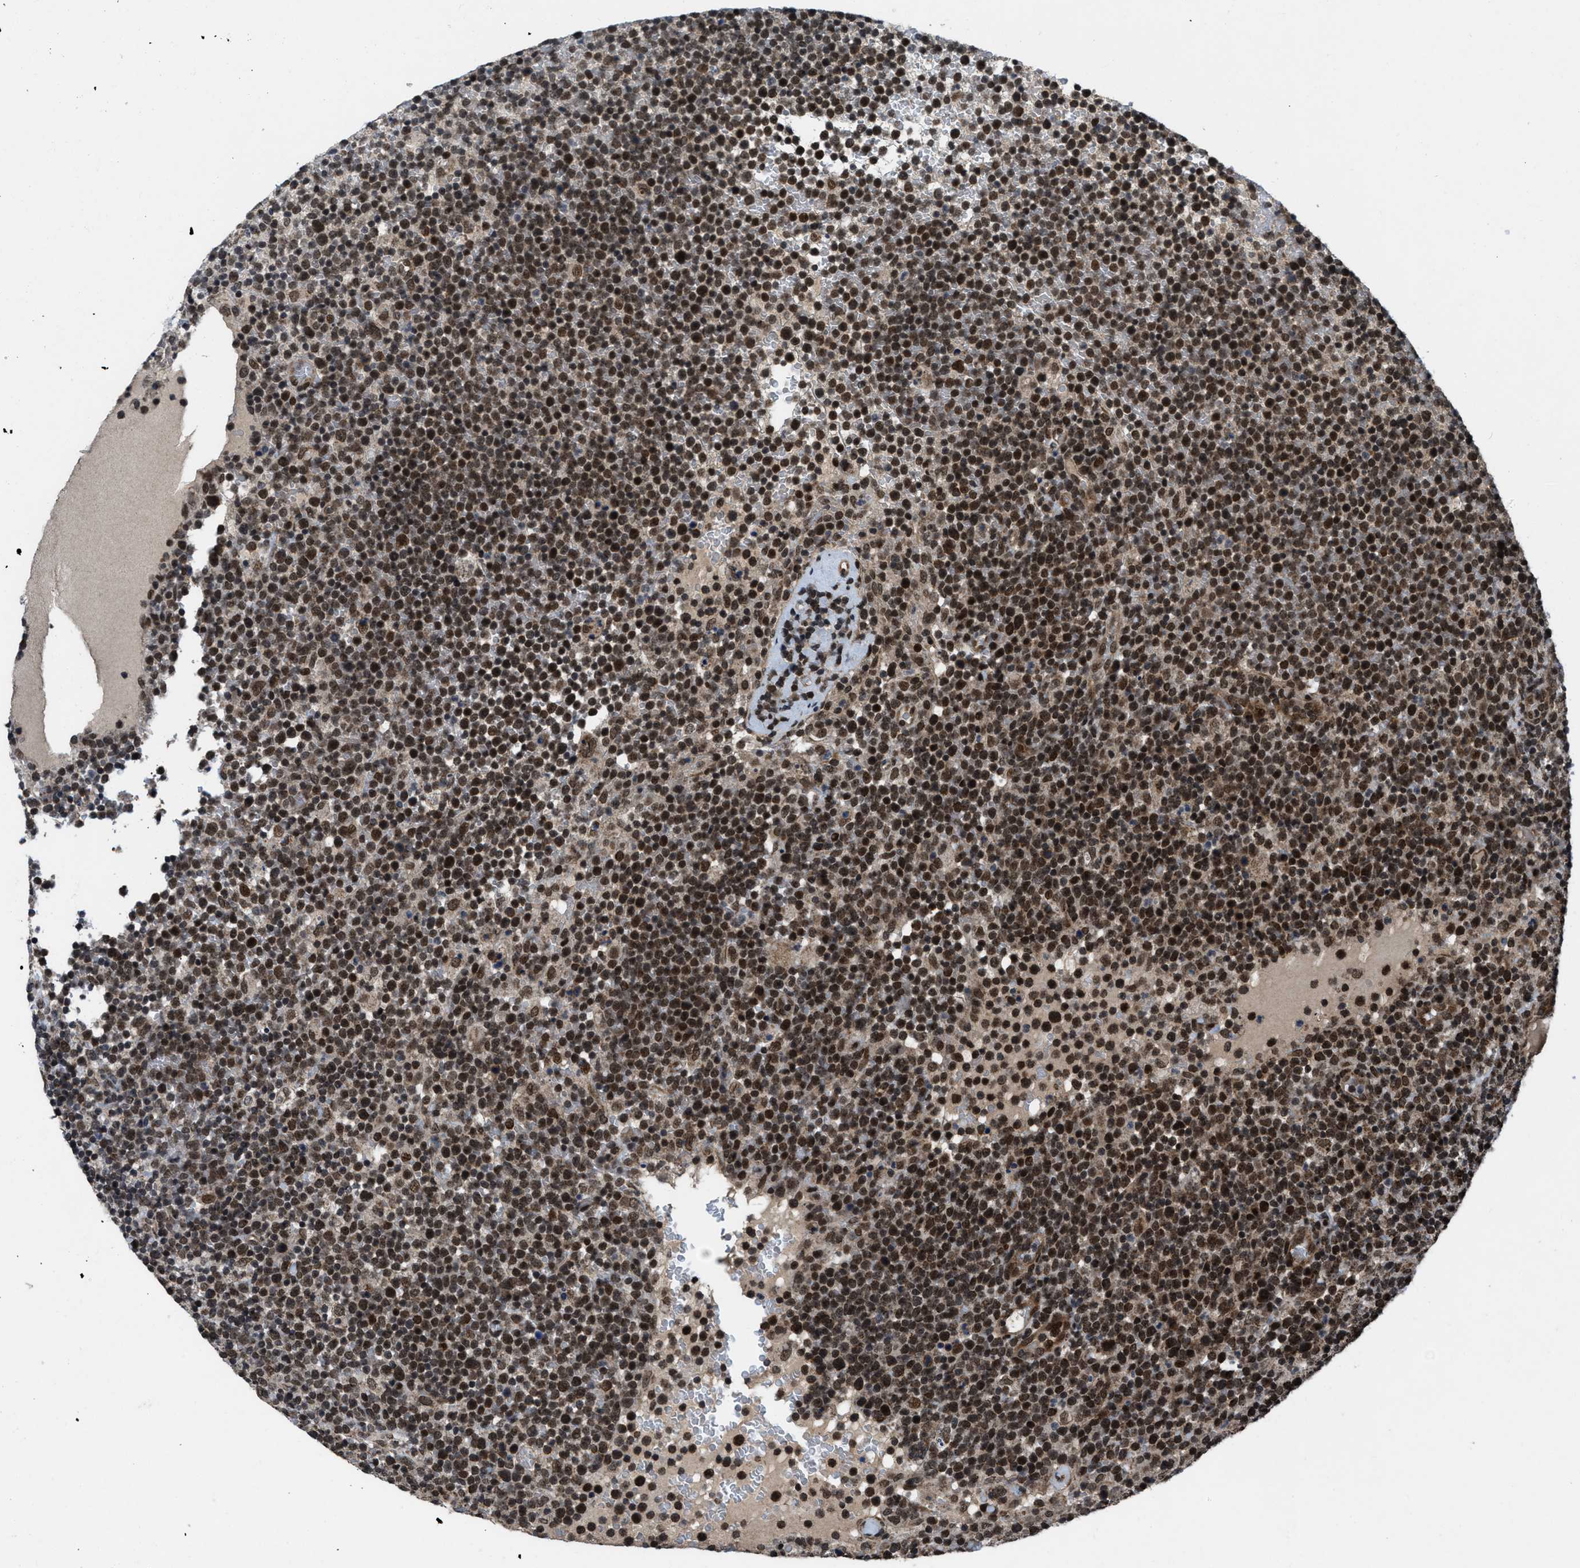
{"staining": {"intensity": "strong", "quantity": ">75%", "location": "nuclear"}, "tissue": "lymphoma", "cell_type": "Tumor cells", "image_type": "cancer", "snomed": [{"axis": "morphology", "description": "Malignant lymphoma, non-Hodgkin's type, High grade"}, {"axis": "topography", "description": "Lymph node"}], "caption": "Protein staining of lymphoma tissue demonstrates strong nuclear expression in about >75% of tumor cells.", "gene": "ZNHIT1", "patient": {"sex": "male", "age": 61}}